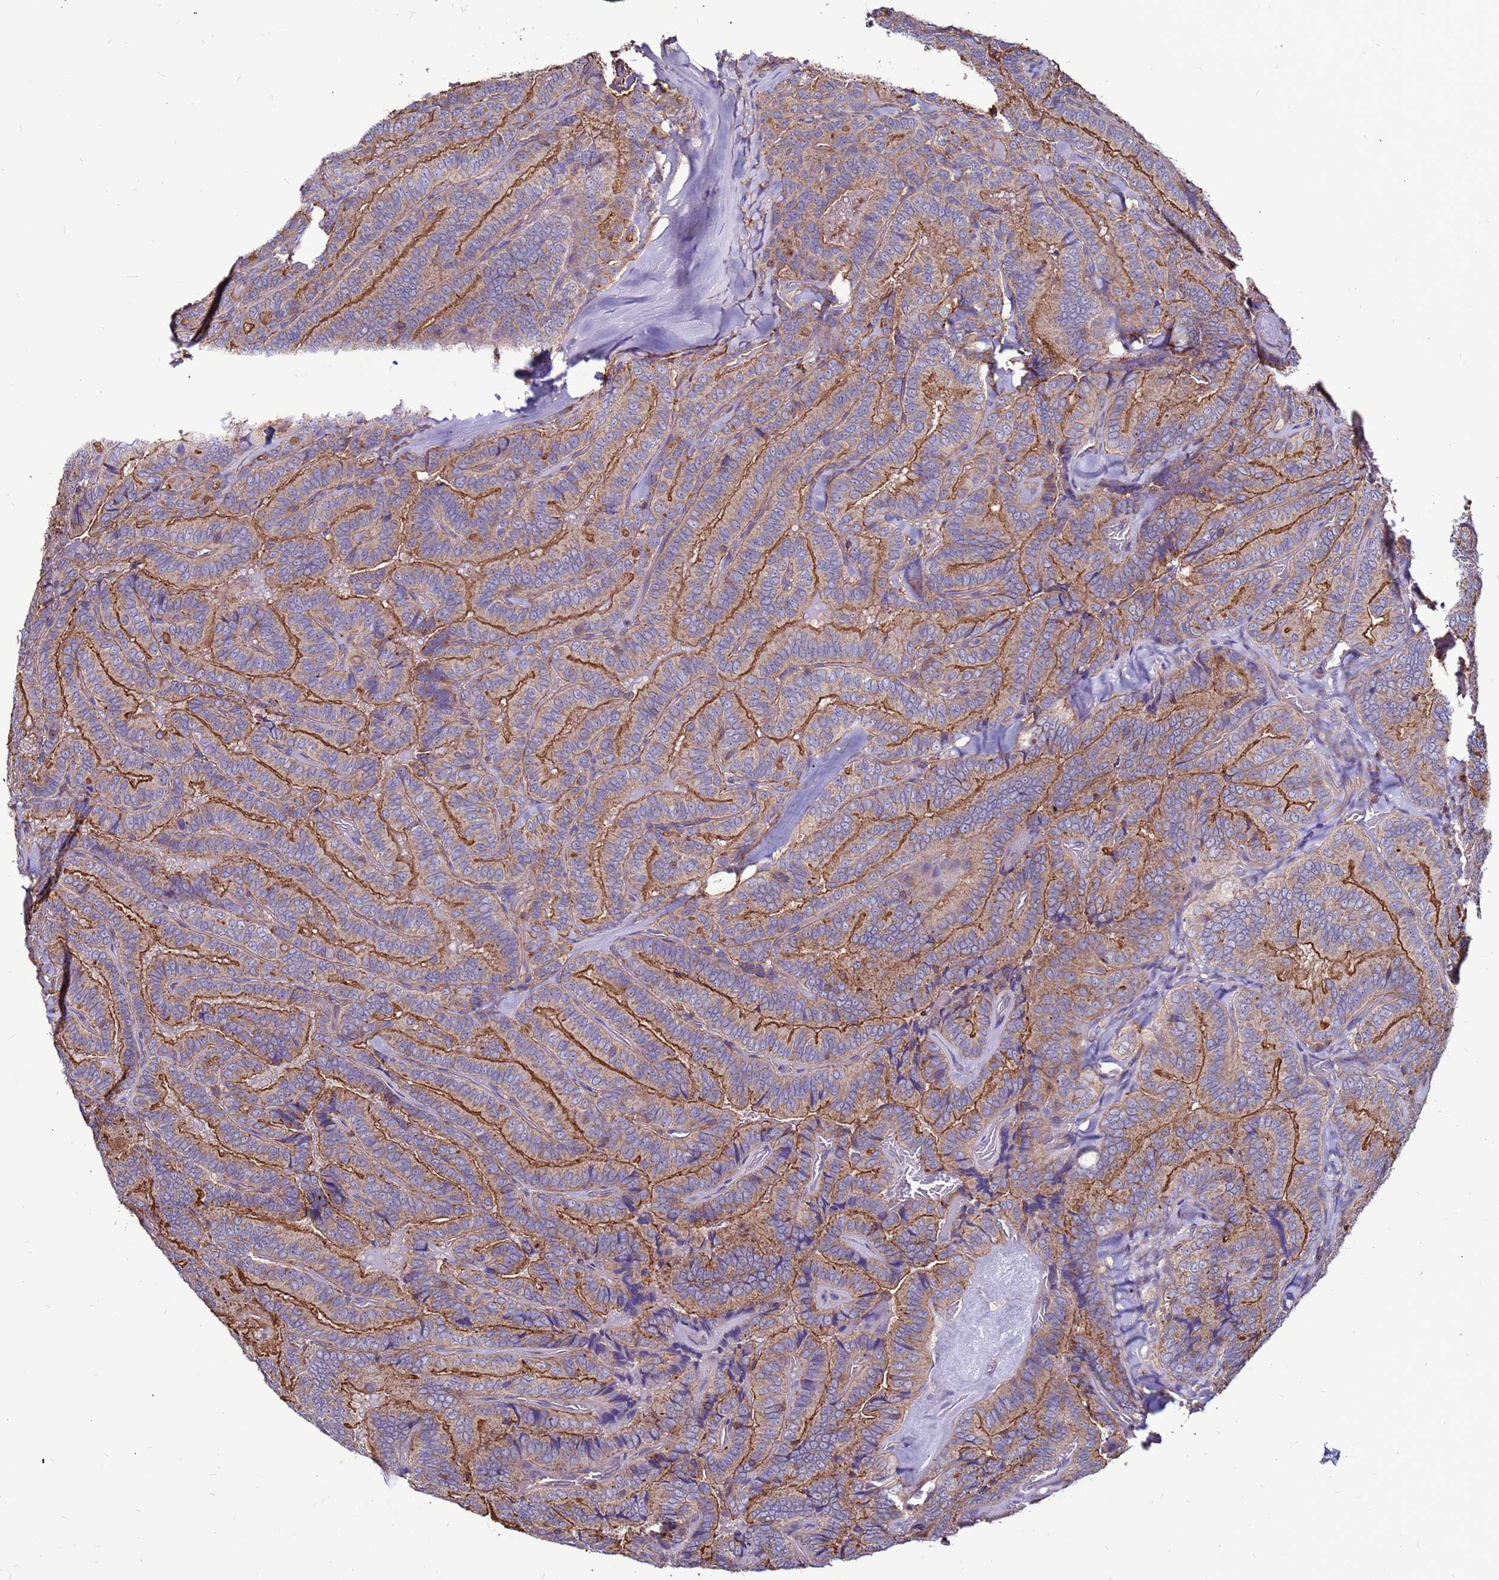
{"staining": {"intensity": "strong", "quantity": ">75%", "location": "cytoplasmic/membranous"}, "tissue": "thyroid cancer", "cell_type": "Tumor cells", "image_type": "cancer", "snomed": [{"axis": "morphology", "description": "Papillary adenocarcinoma, NOS"}, {"axis": "topography", "description": "Thyroid gland"}], "caption": "A histopathology image showing strong cytoplasmic/membranous staining in approximately >75% of tumor cells in thyroid papillary adenocarcinoma, as visualized by brown immunohistochemical staining.", "gene": "NRN1L", "patient": {"sex": "male", "age": 61}}